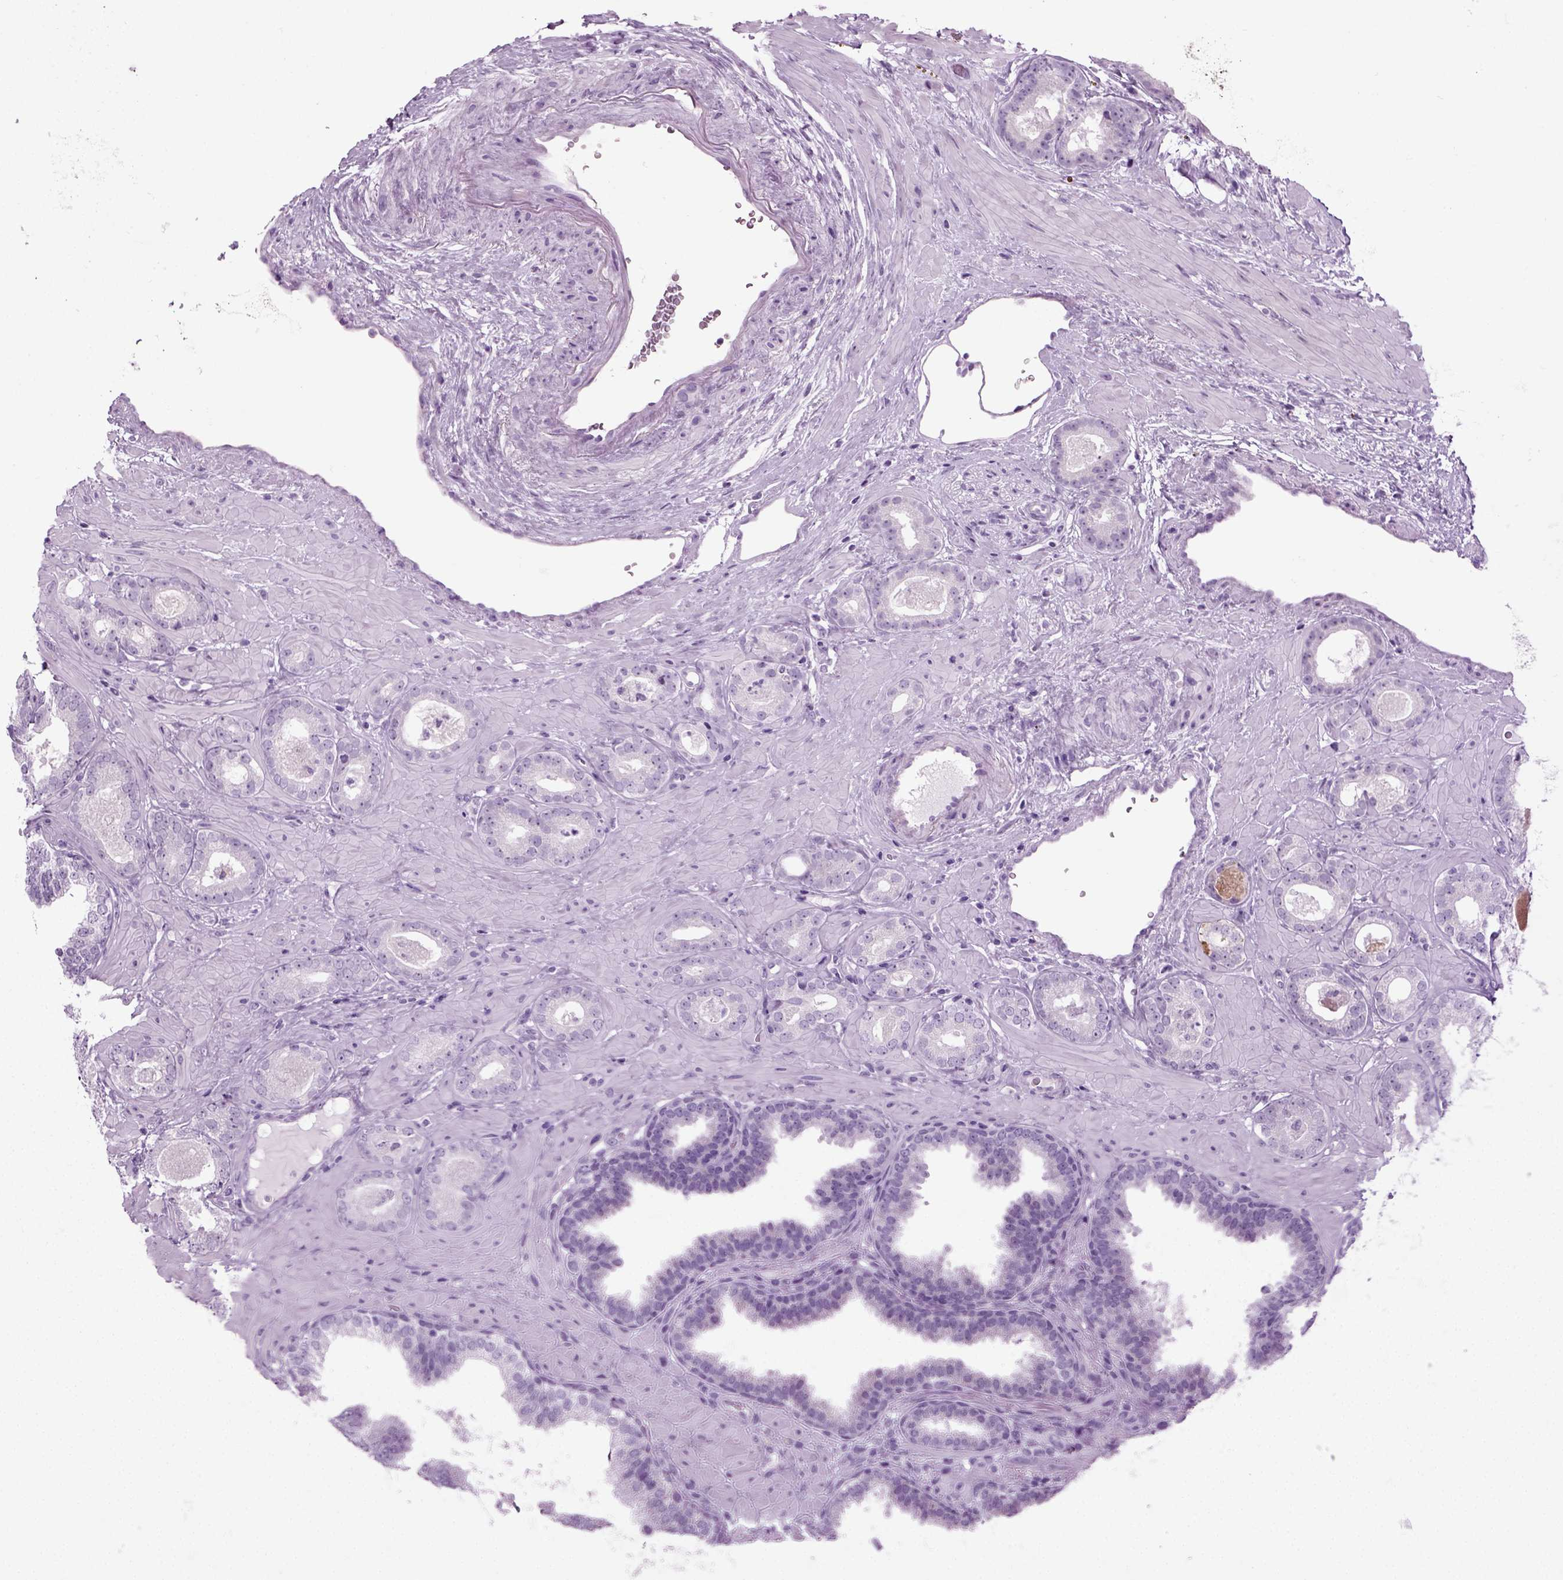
{"staining": {"intensity": "negative", "quantity": "none", "location": "none"}, "tissue": "prostate cancer", "cell_type": "Tumor cells", "image_type": "cancer", "snomed": [{"axis": "morphology", "description": "Adenocarcinoma, Low grade"}, {"axis": "topography", "description": "Prostate"}], "caption": "High power microscopy photomicrograph of an immunohistochemistry (IHC) histopathology image of prostate cancer, revealing no significant expression in tumor cells.", "gene": "PRLH", "patient": {"sex": "male", "age": 60}}